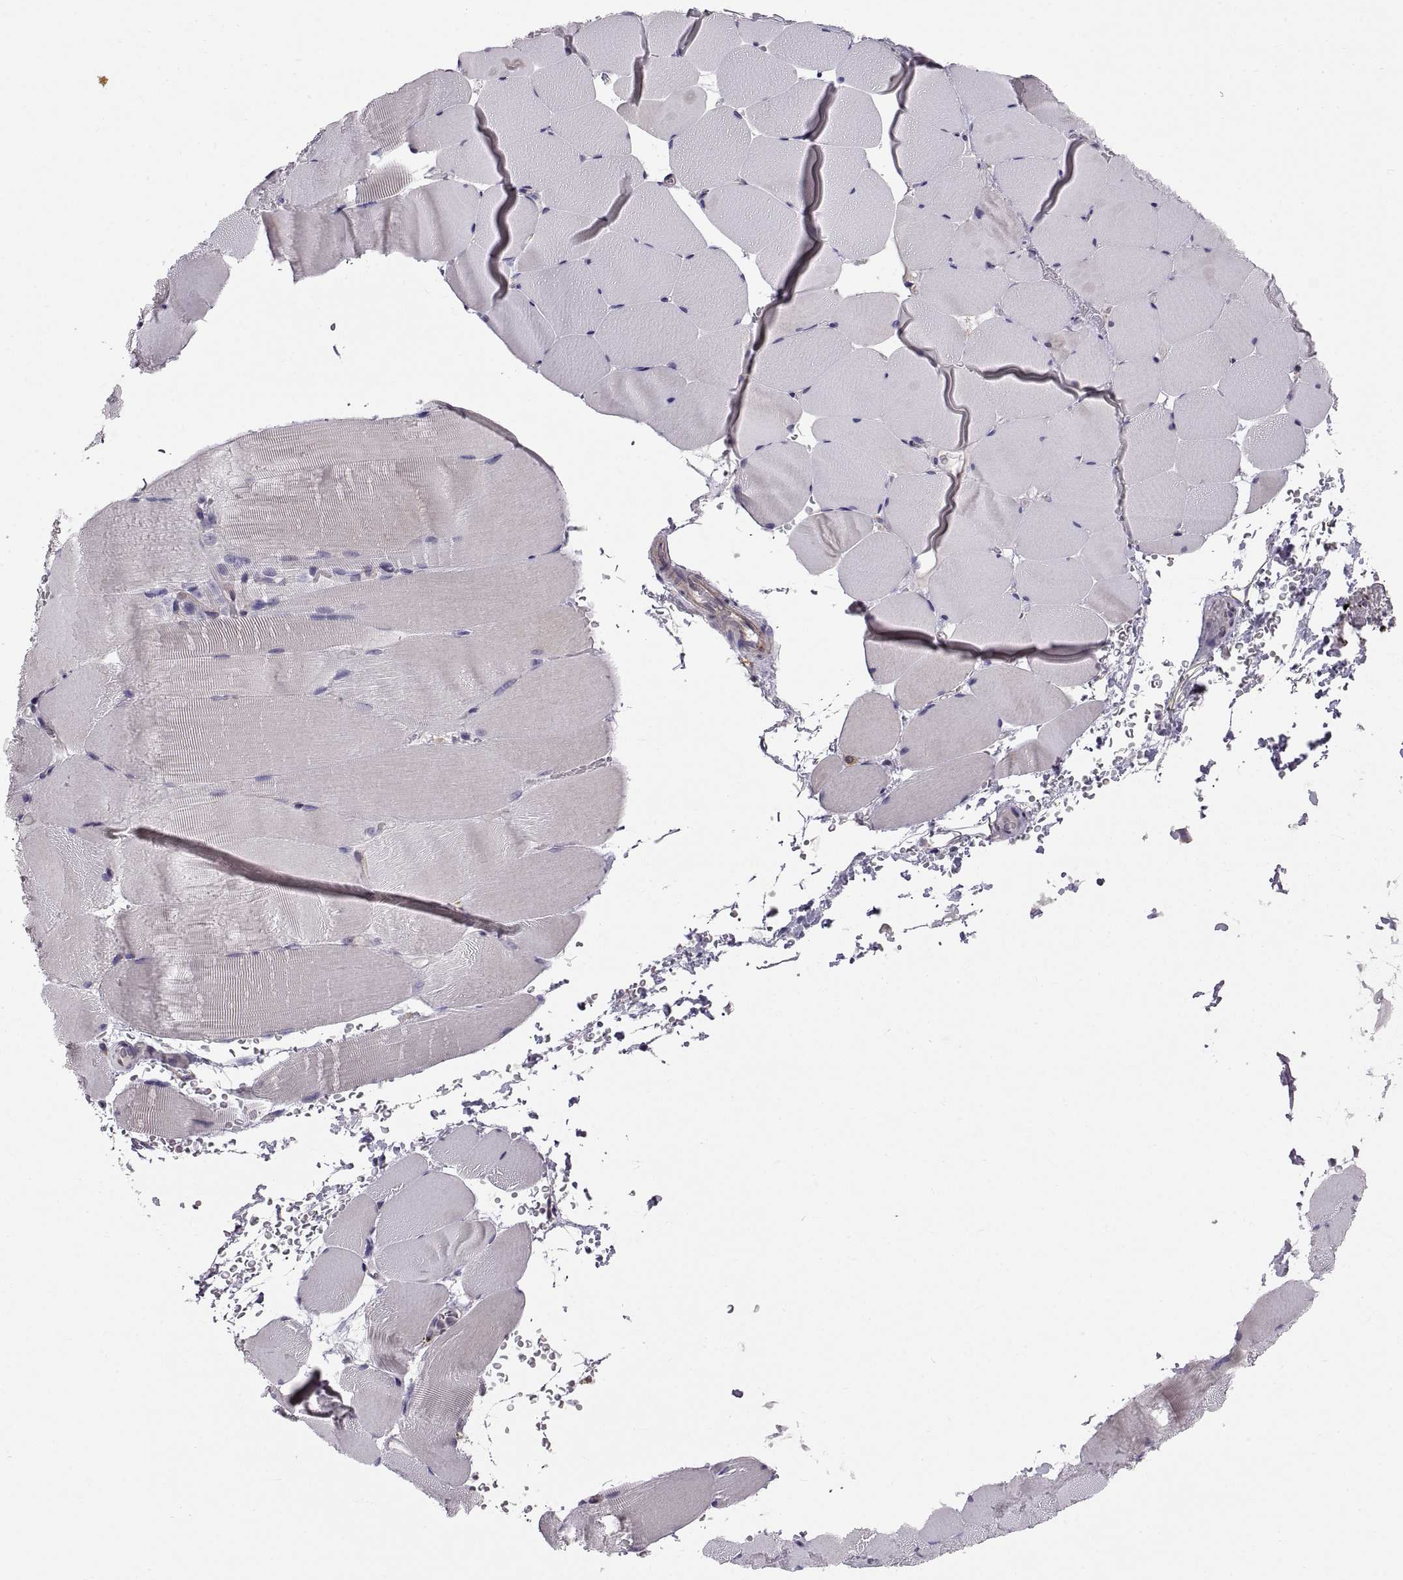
{"staining": {"intensity": "negative", "quantity": "none", "location": "none"}, "tissue": "skeletal muscle", "cell_type": "Myocytes", "image_type": "normal", "snomed": [{"axis": "morphology", "description": "Normal tissue, NOS"}, {"axis": "topography", "description": "Skeletal muscle"}], "caption": "Immunohistochemical staining of benign skeletal muscle demonstrates no significant expression in myocytes.", "gene": "PLEKHB2", "patient": {"sex": "female", "age": 37}}